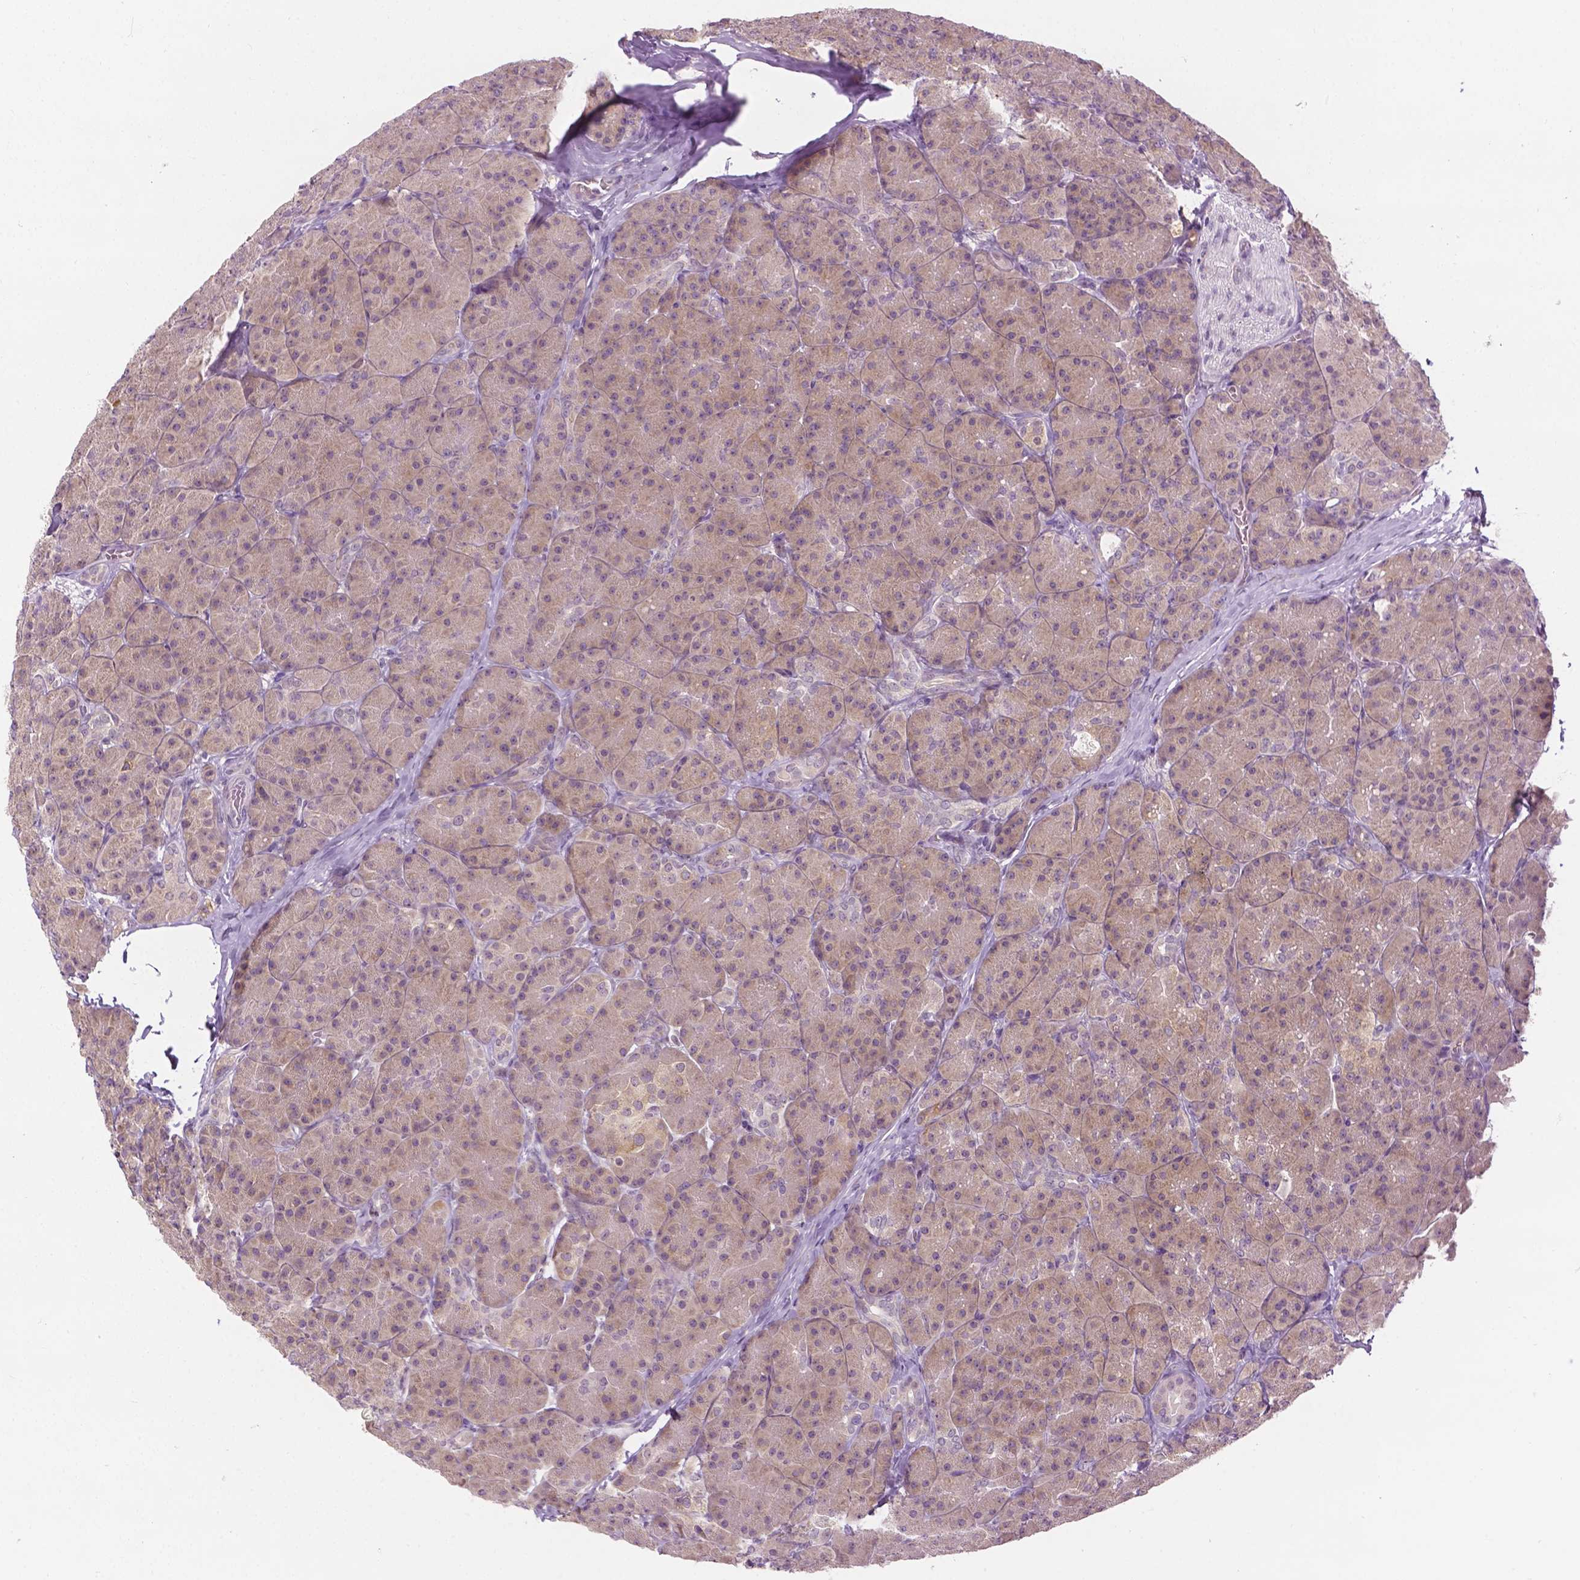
{"staining": {"intensity": "weak", "quantity": "25%-75%", "location": "cytoplasmic/membranous"}, "tissue": "pancreas", "cell_type": "Exocrine glandular cells", "image_type": "normal", "snomed": [{"axis": "morphology", "description": "Normal tissue, NOS"}, {"axis": "topography", "description": "Pancreas"}], "caption": "Human pancreas stained with a brown dye exhibits weak cytoplasmic/membranous positive expression in about 25%-75% of exocrine glandular cells.", "gene": "DENND4A", "patient": {"sex": "male", "age": 57}}